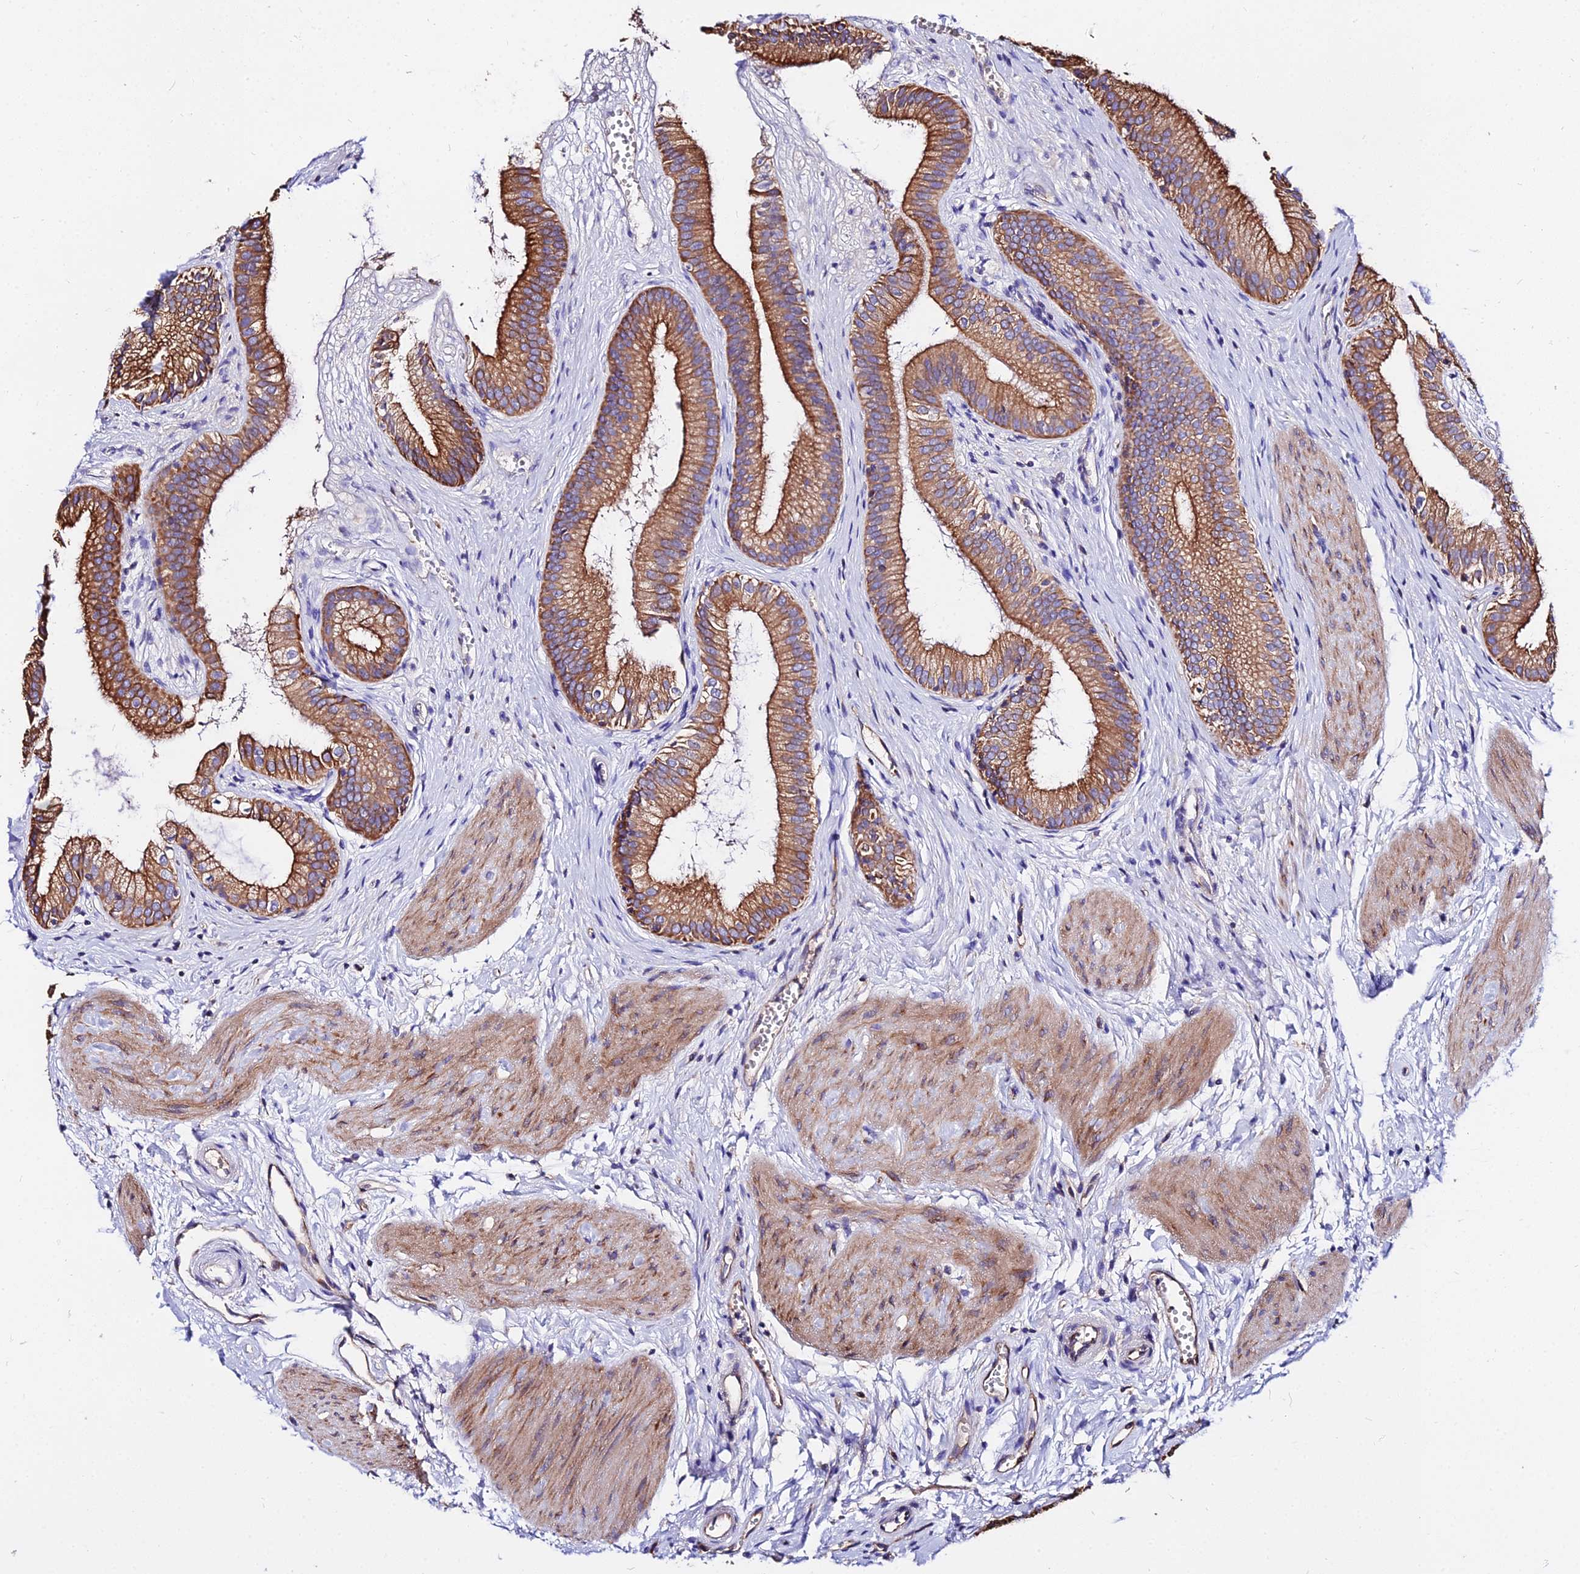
{"staining": {"intensity": "strong", "quantity": ">75%", "location": "cytoplasmic/membranous"}, "tissue": "gallbladder", "cell_type": "Glandular cells", "image_type": "normal", "snomed": [{"axis": "morphology", "description": "Normal tissue, NOS"}, {"axis": "topography", "description": "Gallbladder"}], "caption": "Immunohistochemistry (IHC) staining of unremarkable gallbladder, which displays high levels of strong cytoplasmic/membranous expression in about >75% of glandular cells indicating strong cytoplasmic/membranous protein staining. The staining was performed using DAB (brown) for protein detection and nuclei were counterstained in hematoxylin (blue).", "gene": "DAW1", "patient": {"sex": "female", "age": 54}}